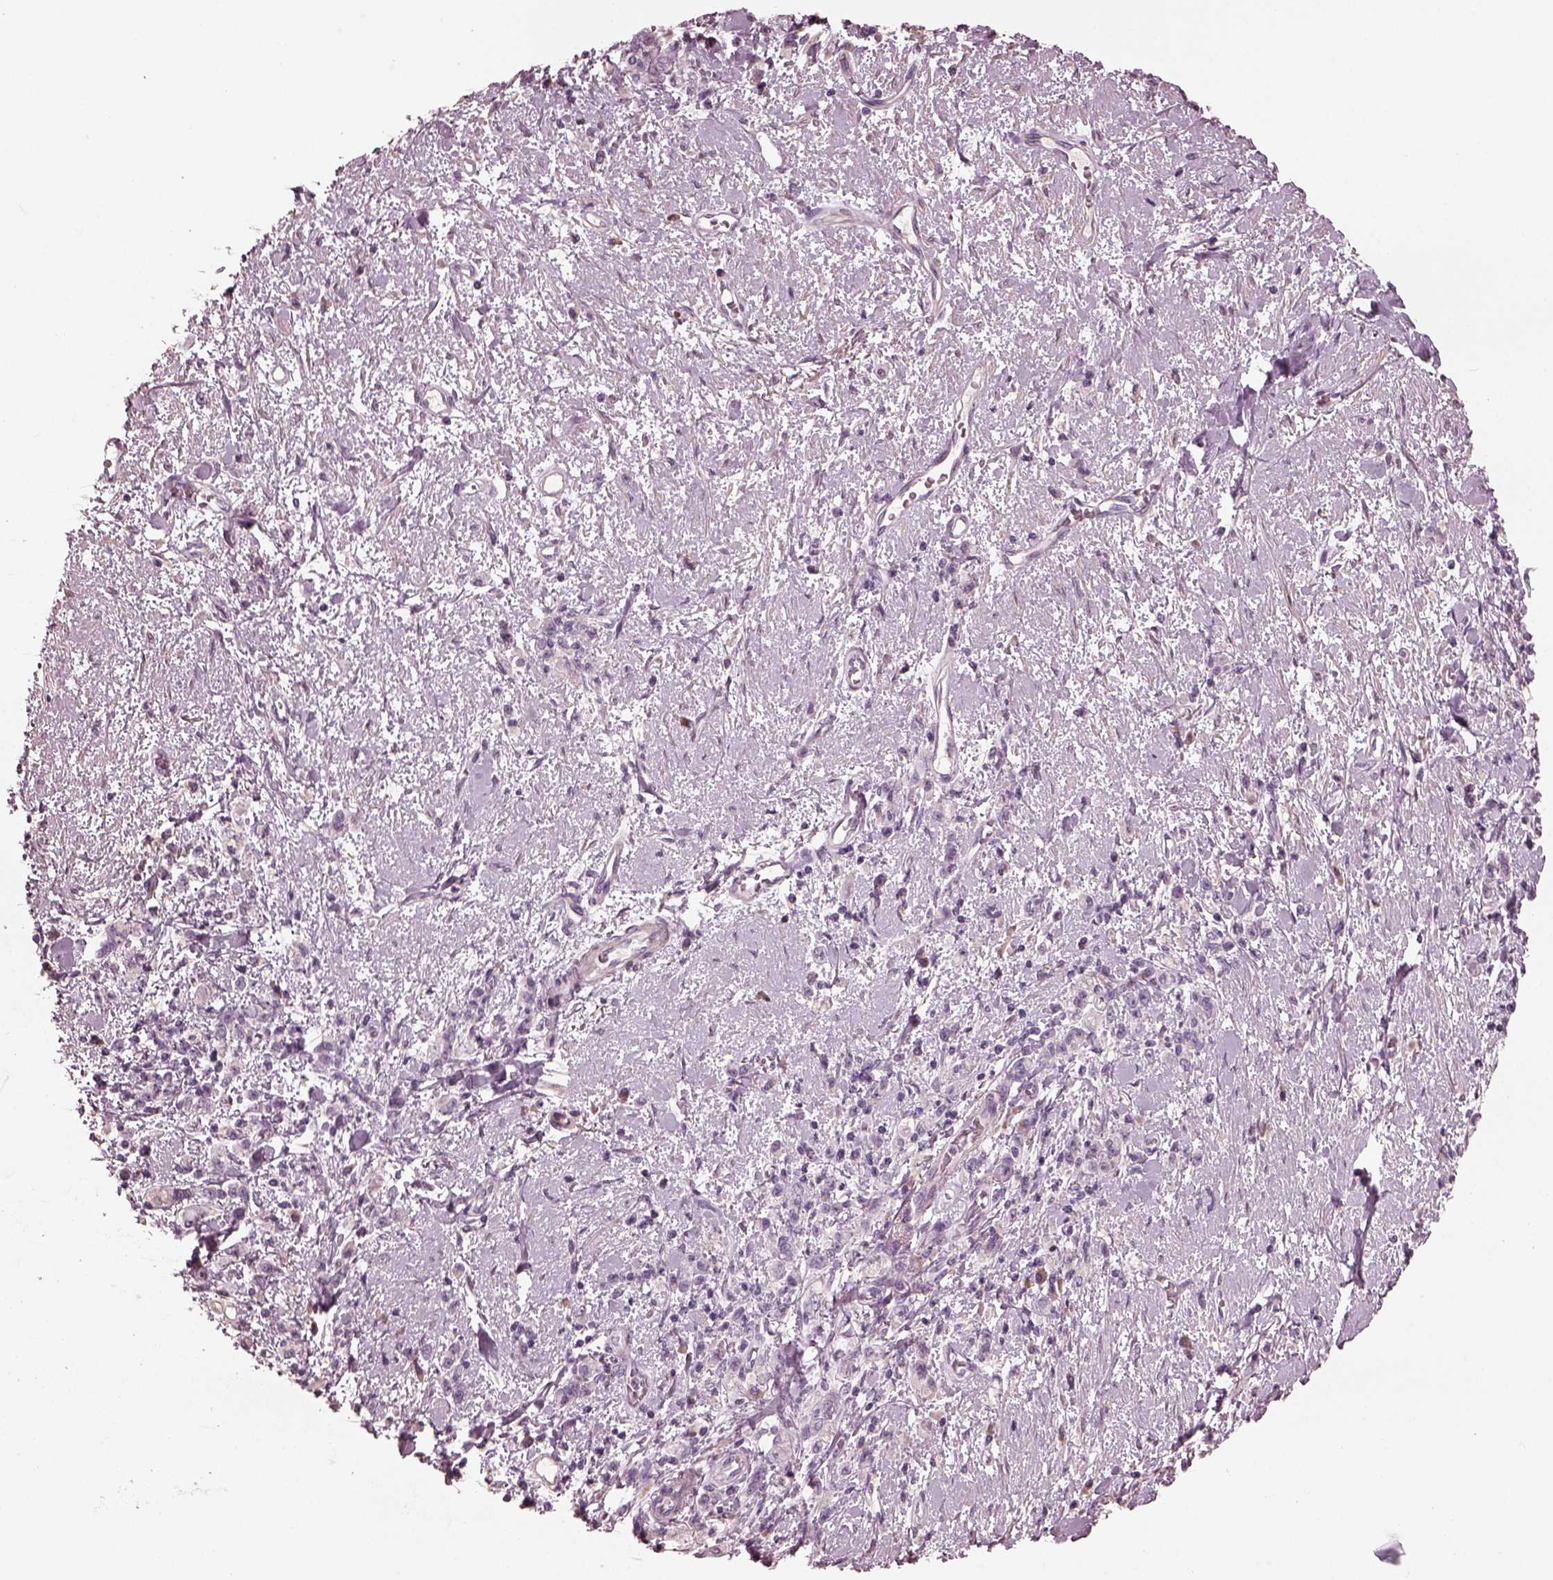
{"staining": {"intensity": "negative", "quantity": "none", "location": "none"}, "tissue": "stomach cancer", "cell_type": "Tumor cells", "image_type": "cancer", "snomed": [{"axis": "morphology", "description": "Adenocarcinoma, NOS"}, {"axis": "topography", "description": "Stomach"}], "caption": "The IHC image has no significant staining in tumor cells of stomach cancer (adenocarcinoma) tissue. Nuclei are stained in blue.", "gene": "OPTC", "patient": {"sex": "male", "age": 77}}